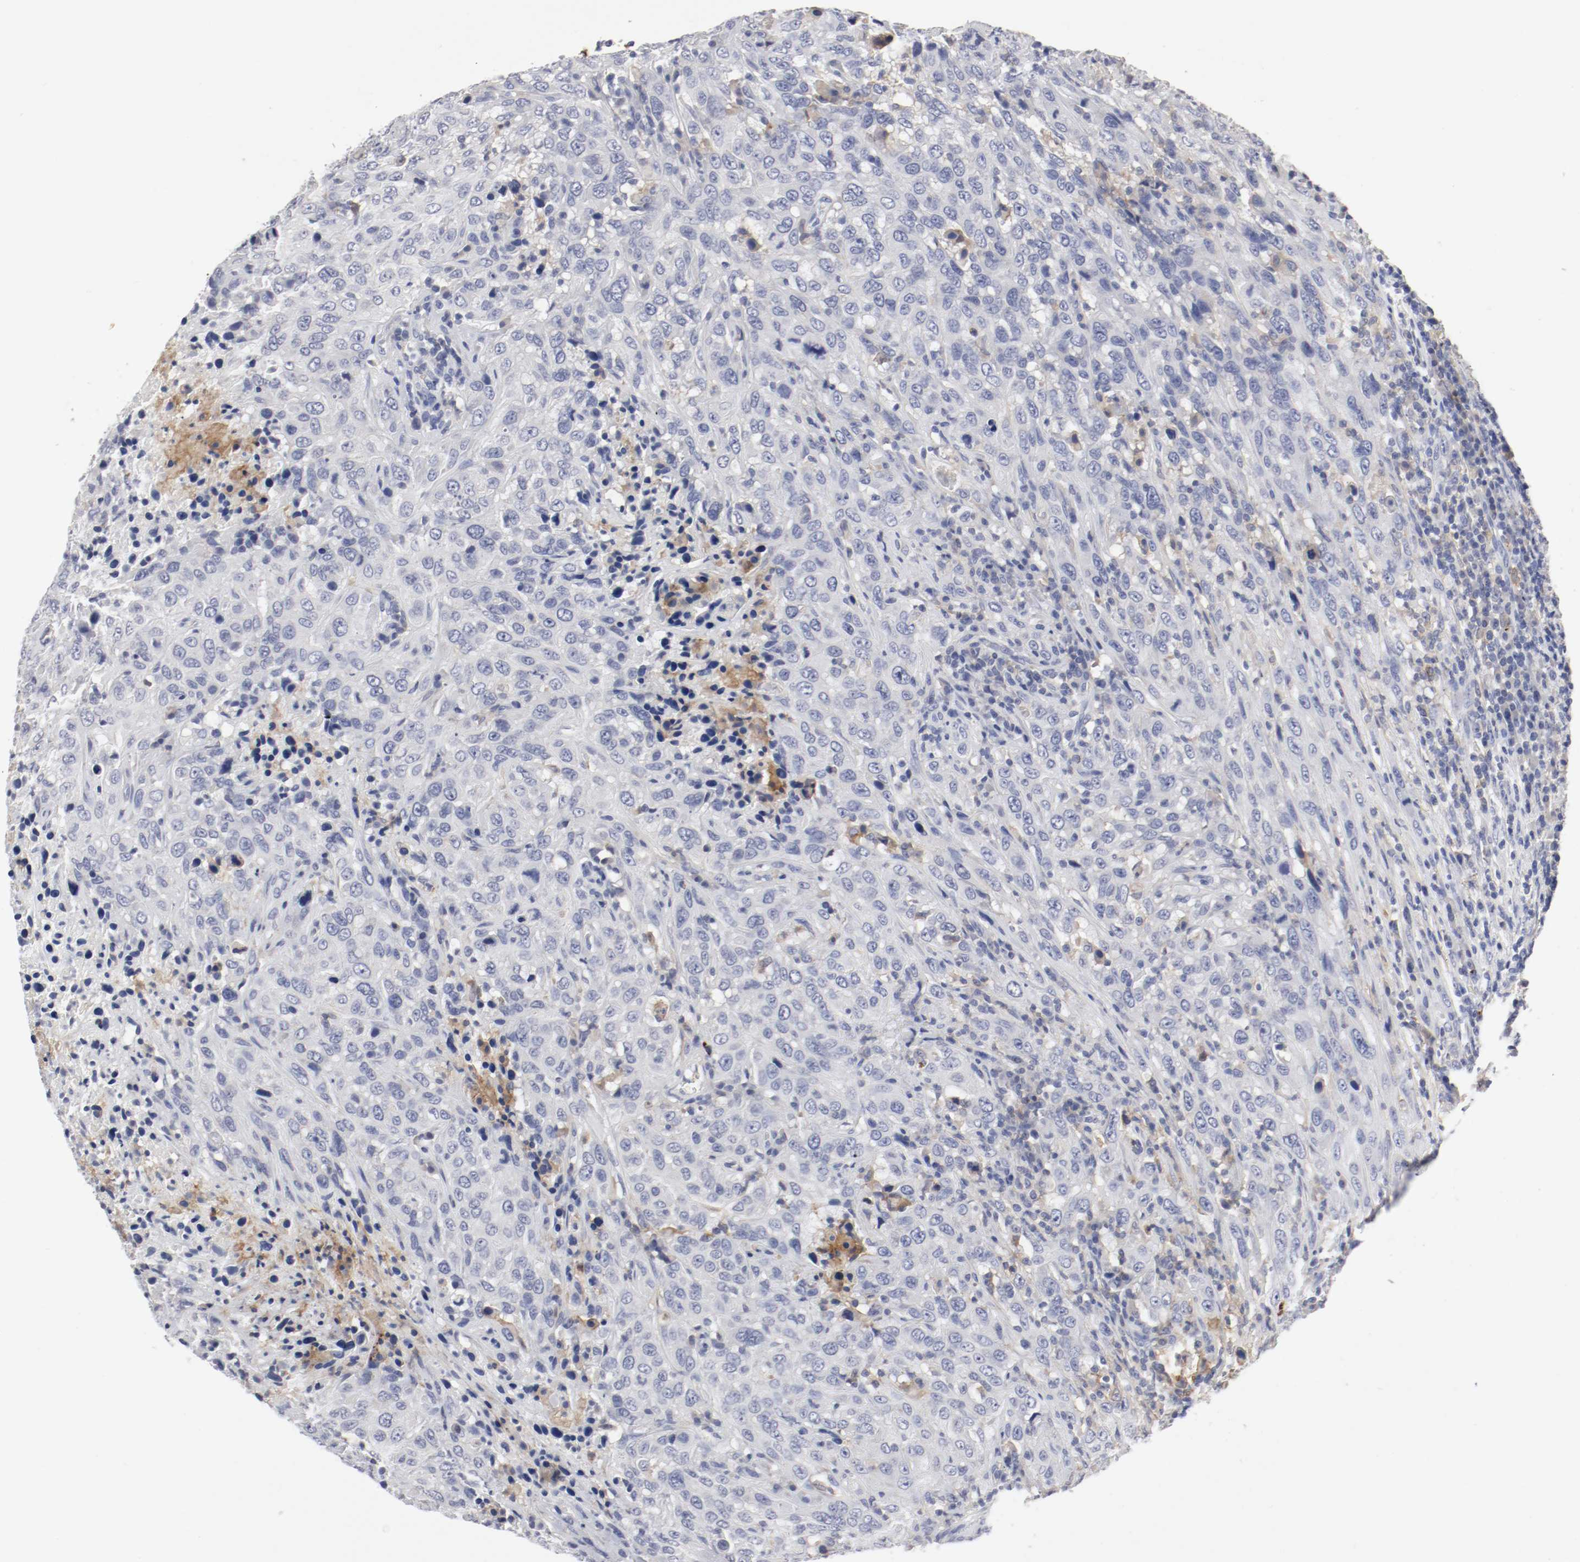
{"staining": {"intensity": "moderate", "quantity": "25%-75%", "location": "cytoplasmic/membranous"}, "tissue": "urothelial cancer", "cell_type": "Tumor cells", "image_type": "cancer", "snomed": [{"axis": "morphology", "description": "Urothelial carcinoma, High grade"}, {"axis": "topography", "description": "Urinary bladder"}], "caption": "Immunohistochemistry photomicrograph of neoplastic tissue: human urothelial carcinoma (high-grade) stained using immunohistochemistry displays medium levels of moderate protein expression localized specifically in the cytoplasmic/membranous of tumor cells, appearing as a cytoplasmic/membranous brown color.", "gene": "ITGAX", "patient": {"sex": "male", "age": 61}}